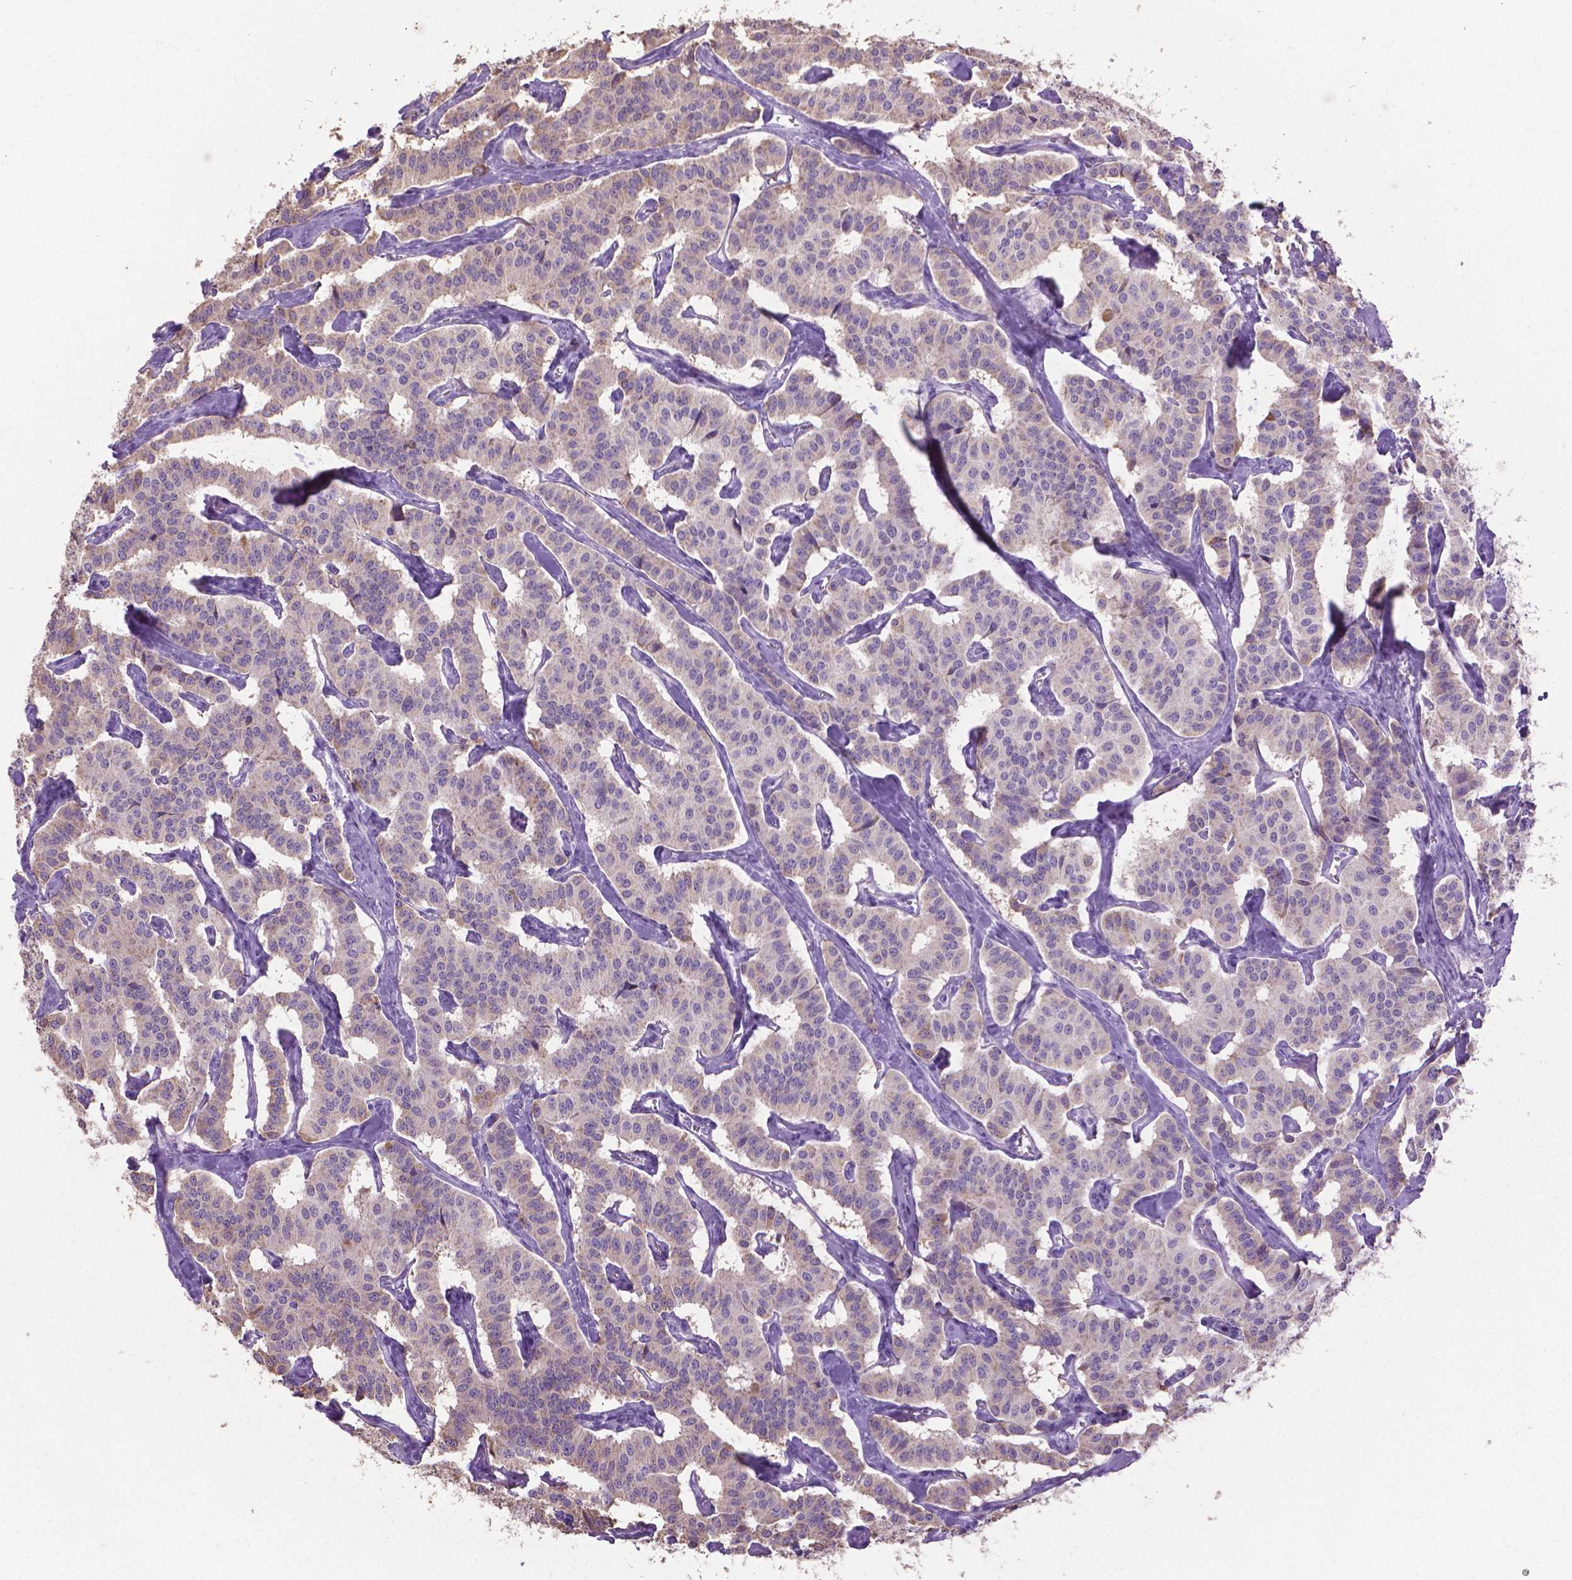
{"staining": {"intensity": "weak", "quantity": "<25%", "location": "cytoplasmic/membranous"}, "tissue": "carcinoid", "cell_type": "Tumor cells", "image_type": "cancer", "snomed": [{"axis": "morphology", "description": "Carcinoid, malignant, NOS"}, {"axis": "topography", "description": "Lung"}], "caption": "Tumor cells are negative for protein expression in human carcinoid (malignant).", "gene": "PNMA2", "patient": {"sex": "female", "age": 46}}